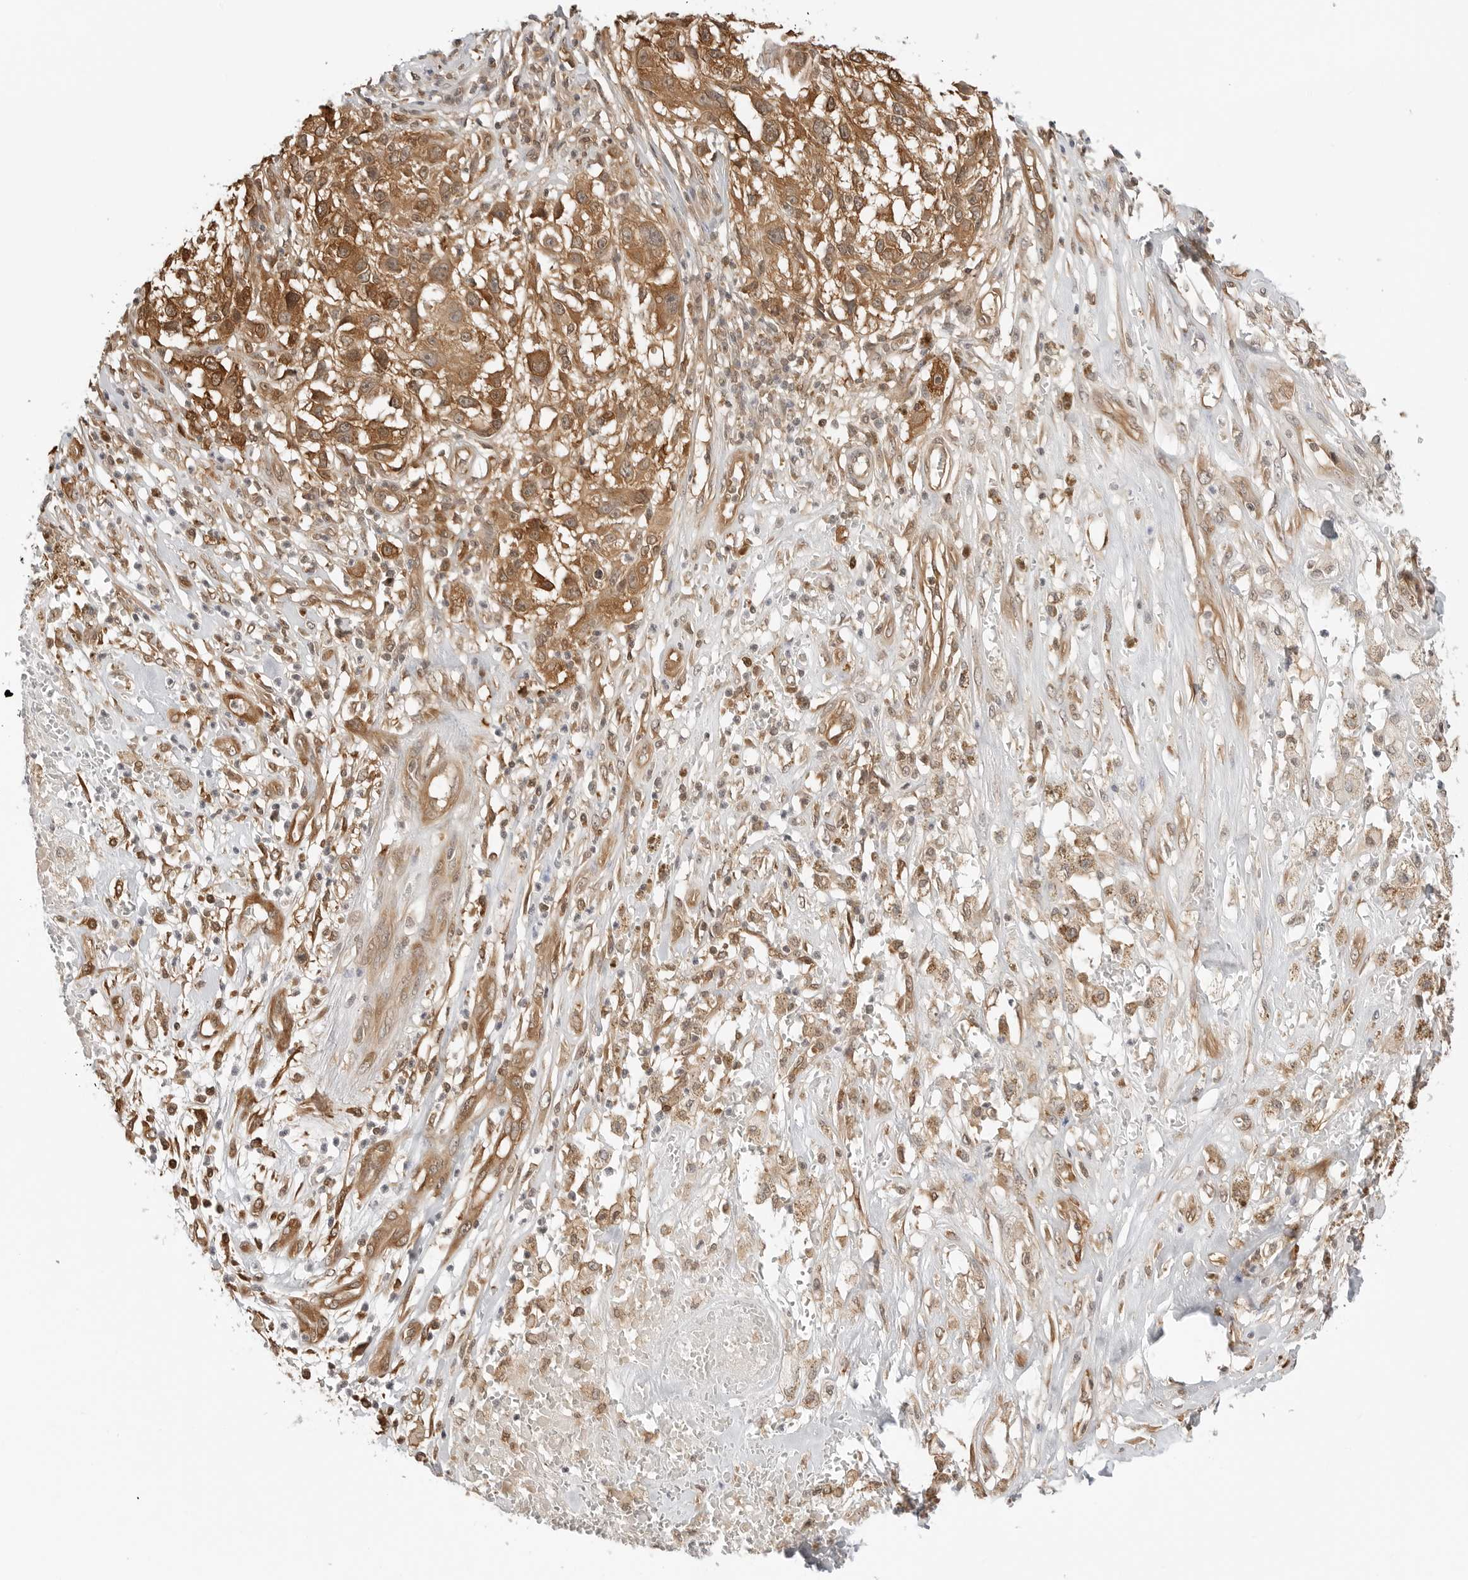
{"staining": {"intensity": "moderate", "quantity": ">75%", "location": "cytoplasmic/membranous"}, "tissue": "melanoma", "cell_type": "Tumor cells", "image_type": "cancer", "snomed": [{"axis": "morphology", "description": "Necrosis, NOS"}, {"axis": "morphology", "description": "Malignant melanoma, NOS"}, {"axis": "topography", "description": "Skin"}], "caption": "Immunohistochemistry (DAB (3,3'-diaminobenzidine)) staining of melanoma displays moderate cytoplasmic/membranous protein positivity in approximately >75% of tumor cells.", "gene": "NUDC", "patient": {"sex": "female", "age": 87}}